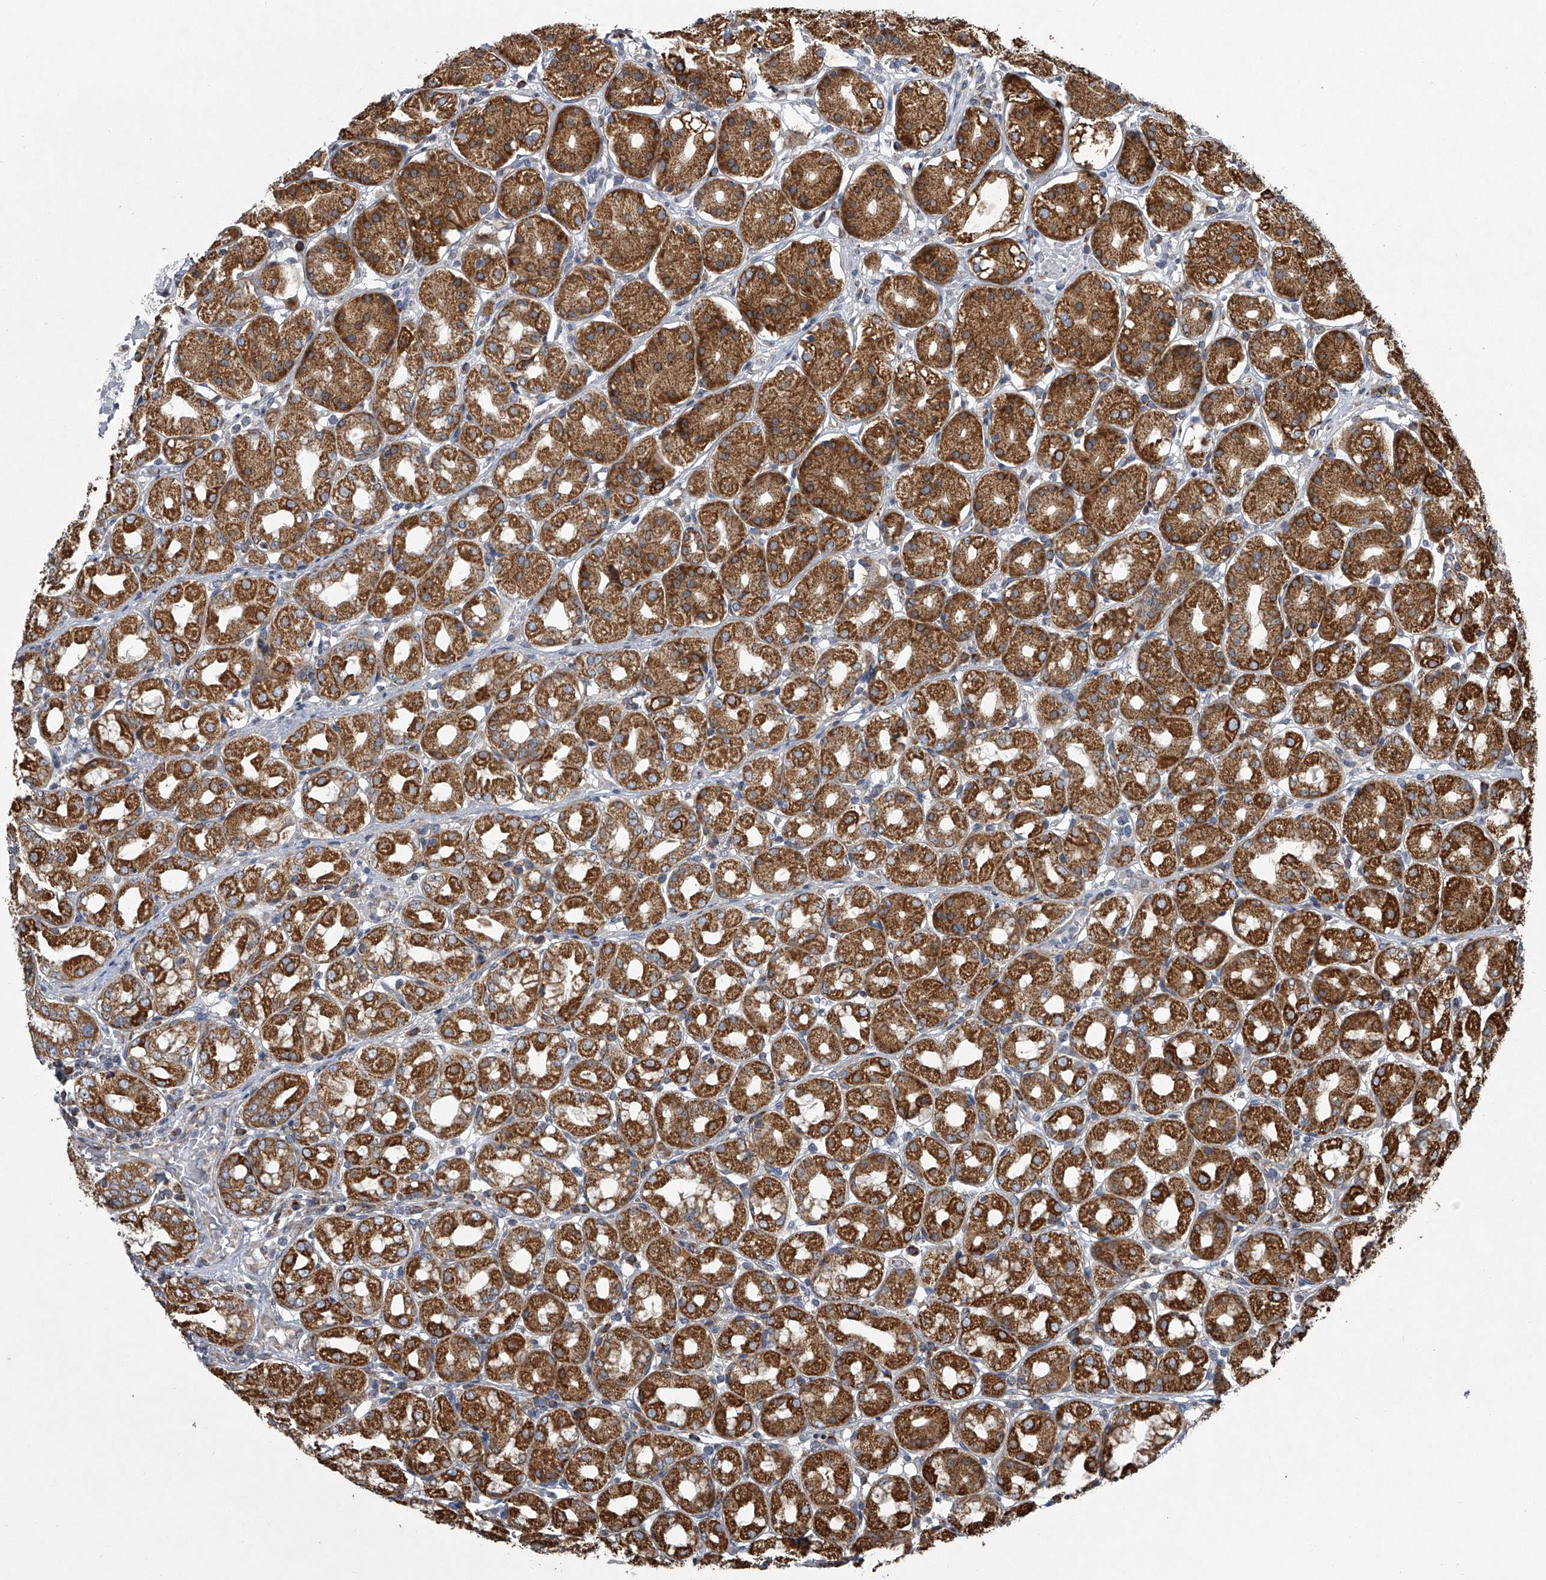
{"staining": {"intensity": "strong", "quantity": ">75%", "location": "cytoplasmic/membranous"}, "tissue": "stomach", "cell_type": "Glandular cells", "image_type": "normal", "snomed": [{"axis": "morphology", "description": "Normal tissue, NOS"}, {"axis": "topography", "description": "Stomach"}, {"axis": "topography", "description": "Stomach, lower"}], "caption": "Protein expression analysis of normal stomach displays strong cytoplasmic/membranous expression in approximately >75% of glandular cells.", "gene": "ZC3H15", "patient": {"sex": "female", "age": 56}}